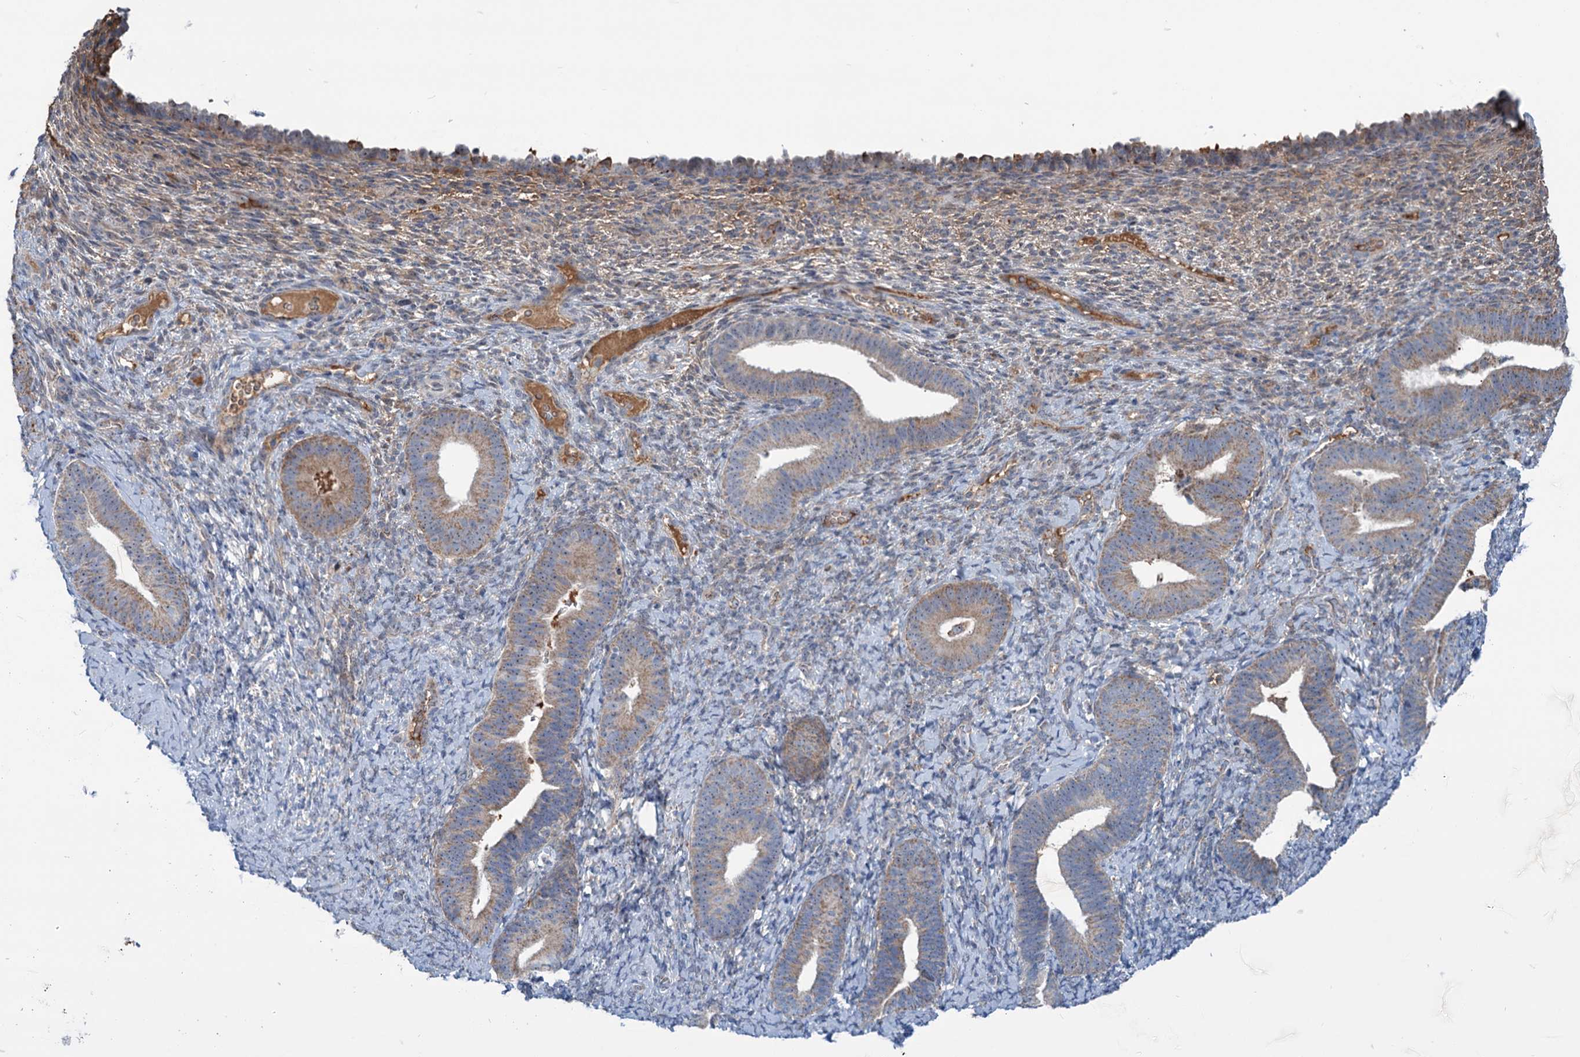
{"staining": {"intensity": "weak", "quantity": "<25%", "location": "cytoplasmic/membranous"}, "tissue": "endometrium", "cell_type": "Cells in endometrial stroma", "image_type": "normal", "snomed": [{"axis": "morphology", "description": "Normal tissue, NOS"}, {"axis": "topography", "description": "Endometrium"}], "caption": "Immunohistochemical staining of normal endometrium demonstrates no significant expression in cells in endometrial stroma.", "gene": "LPIN1", "patient": {"sex": "female", "age": 65}}